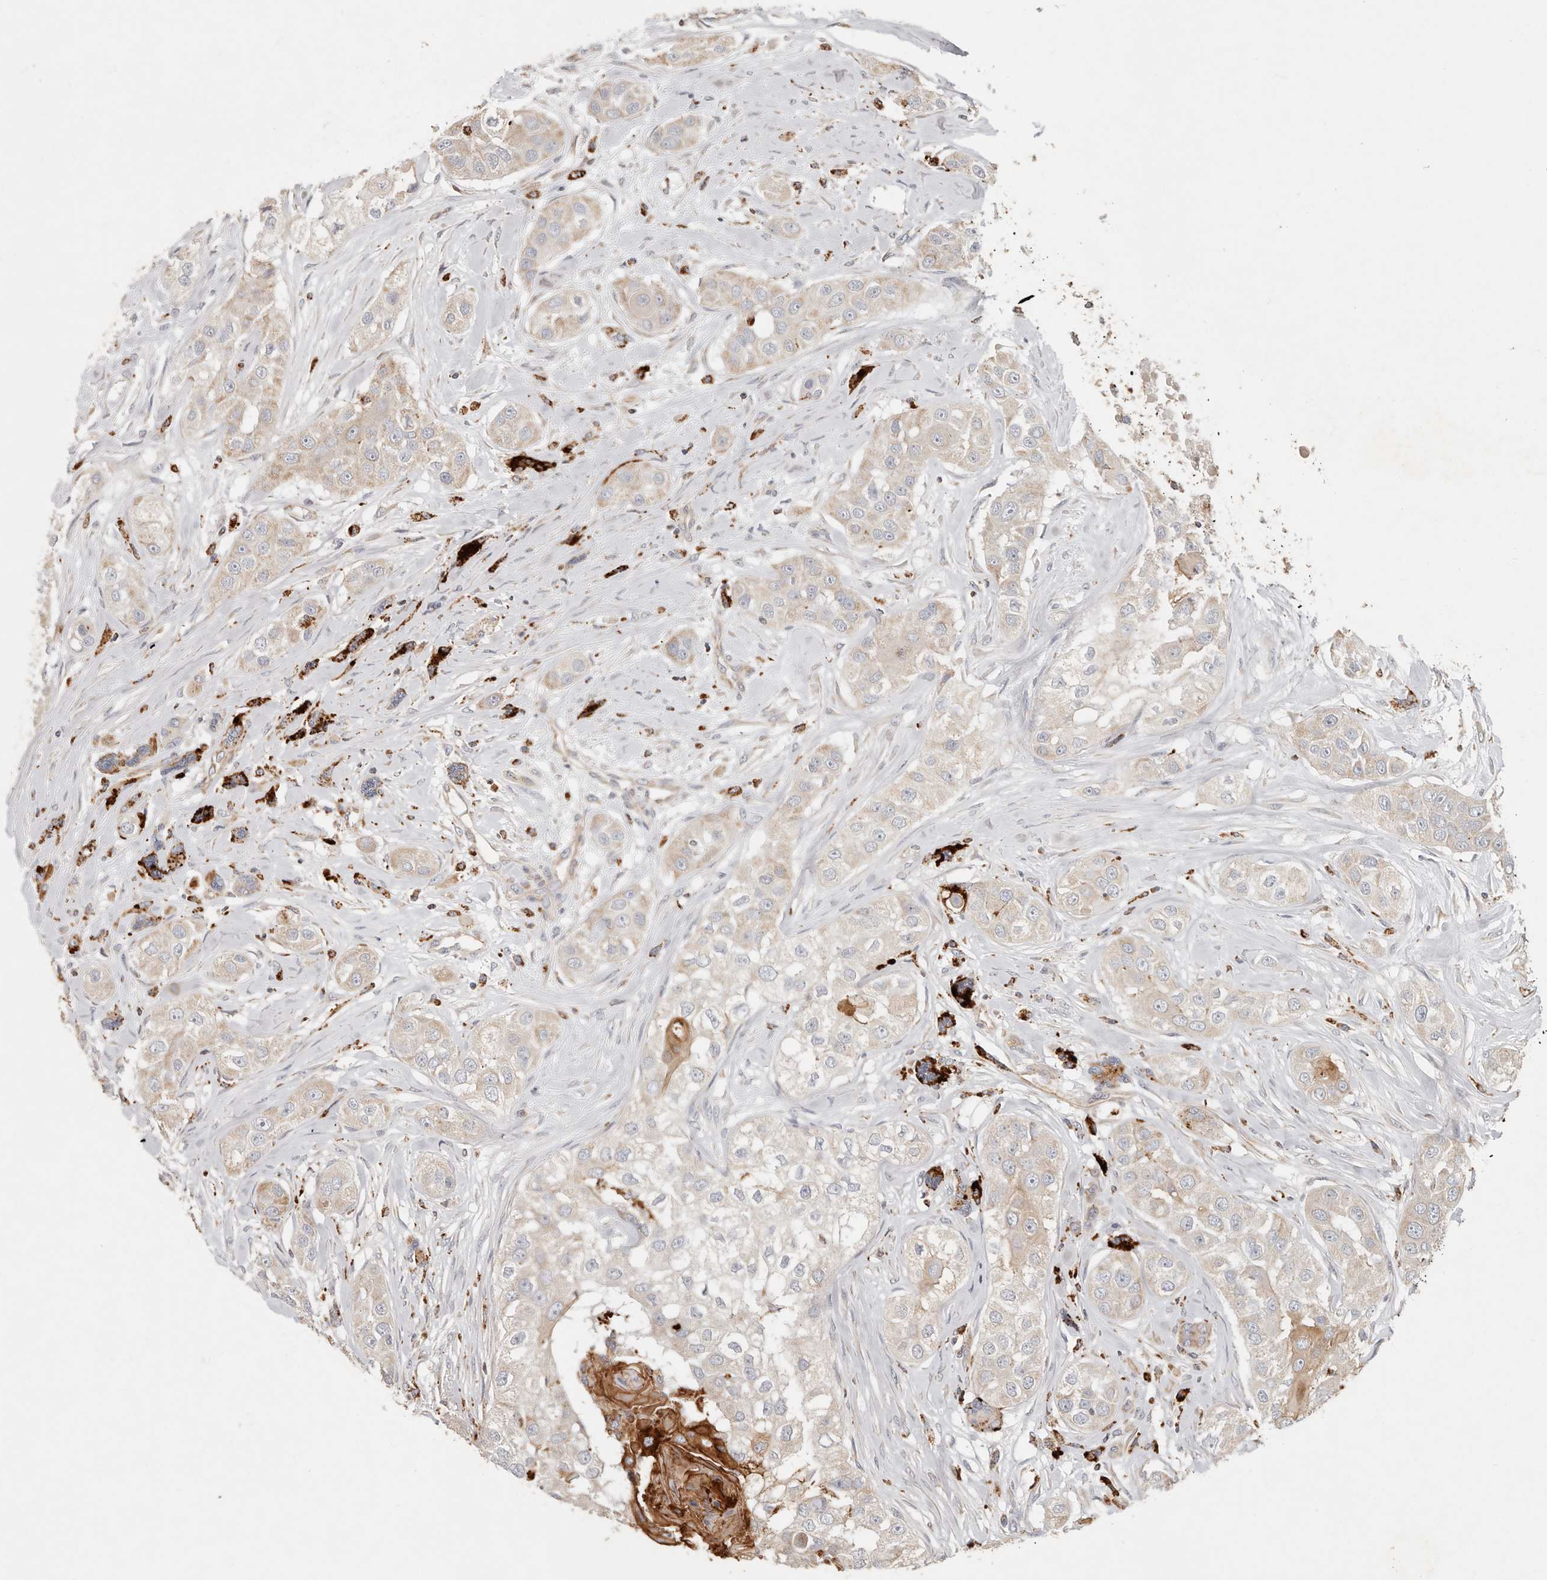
{"staining": {"intensity": "strong", "quantity": "<25%", "location": "cytoplasmic/membranous"}, "tissue": "head and neck cancer", "cell_type": "Tumor cells", "image_type": "cancer", "snomed": [{"axis": "morphology", "description": "Normal tissue, NOS"}, {"axis": "morphology", "description": "Squamous cell carcinoma, NOS"}, {"axis": "topography", "description": "Skeletal muscle"}, {"axis": "topography", "description": "Head-Neck"}], "caption": "A high-resolution histopathology image shows IHC staining of head and neck cancer (squamous cell carcinoma), which reveals strong cytoplasmic/membranous staining in about <25% of tumor cells.", "gene": "ARHGEF10L", "patient": {"sex": "male", "age": 51}}